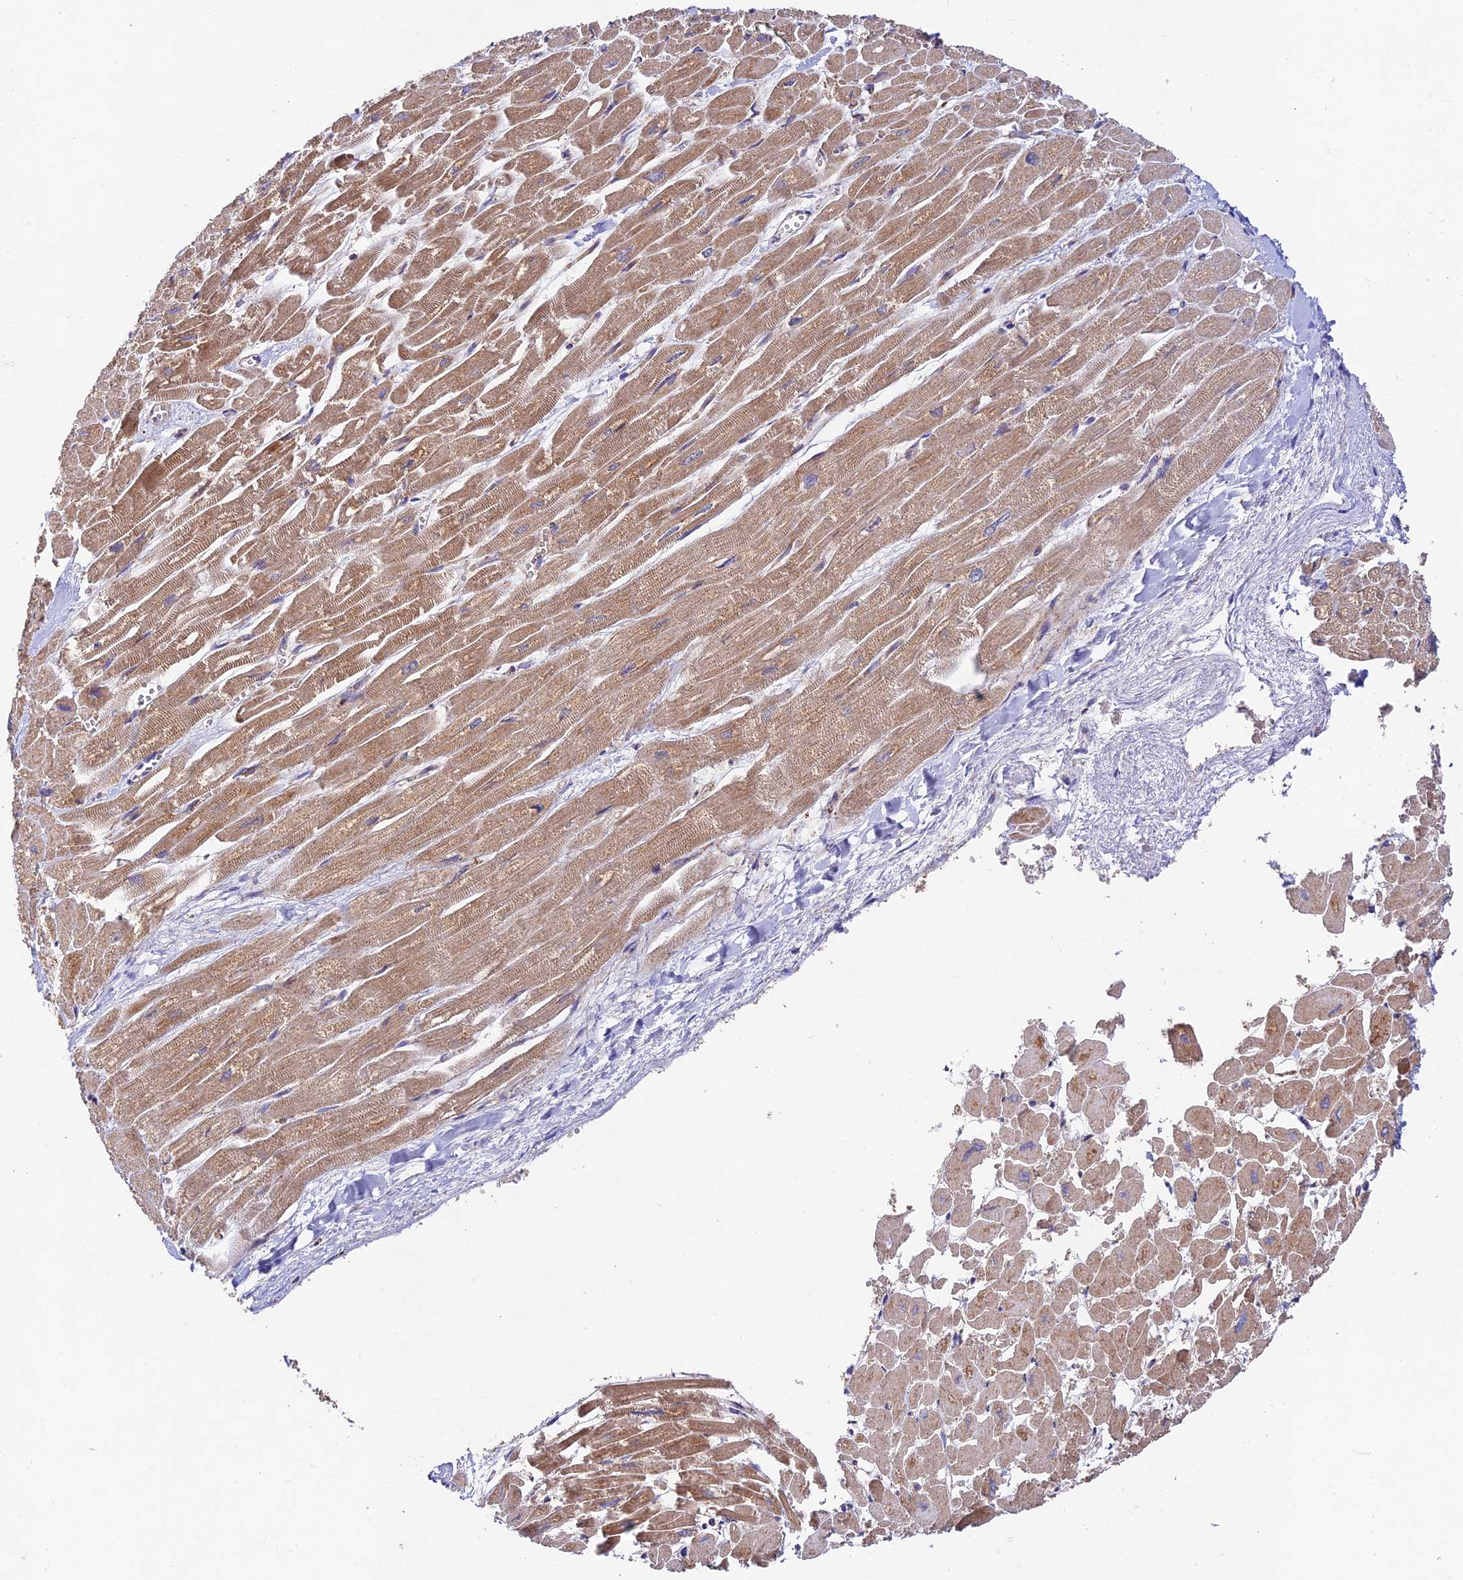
{"staining": {"intensity": "strong", "quantity": ">75%", "location": "cytoplasmic/membranous"}, "tissue": "heart muscle", "cell_type": "Cardiomyocytes", "image_type": "normal", "snomed": [{"axis": "morphology", "description": "Normal tissue, NOS"}, {"axis": "topography", "description": "Heart"}], "caption": "Brown immunohistochemical staining in normal heart muscle displays strong cytoplasmic/membranous positivity in approximately >75% of cardiomyocytes. Immunohistochemistry (ihc) stains the protein of interest in brown and the nuclei are stained blue.", "gene": "KHDC3L", "patient": {"sex": "male", "age": 54}}